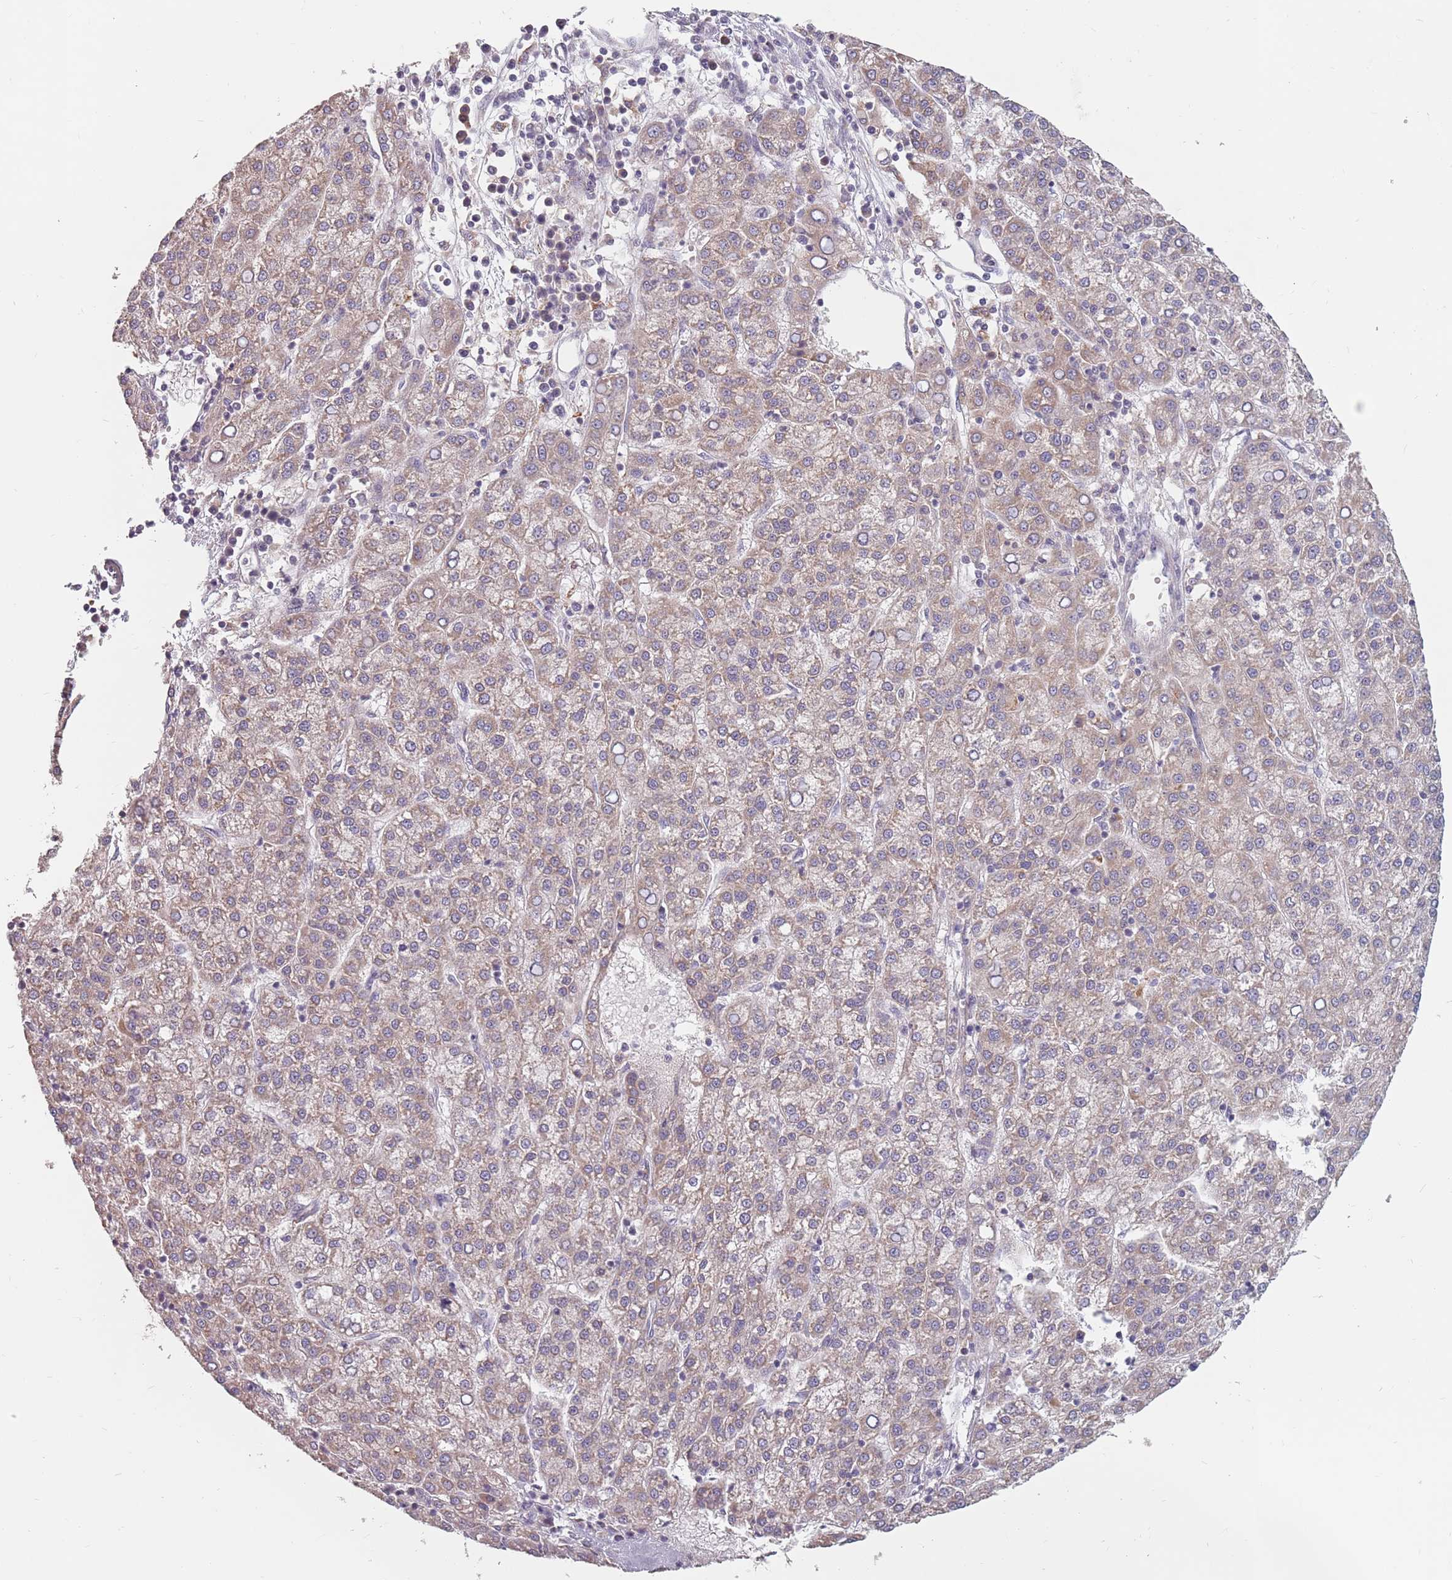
{"staining": {"intensity": "weak", "quantity": ">75%", "location": "cytoplasmic/membranous"}, "tissue": "liver cancer", "cell_type": "Tumor cells", "image_type": "cancer", "snomed": [{"axis": "morphology", "description": "Carcinoma, Hepatocellular, NOS"}, {"axis": "topography", "description": "Liver"}], "caption": "Immunohistochemical staining of human liver cancer shows weak cytoplasmic/membranous protein expression in about >75% of tumor cells. Immunohistochemistry (ihc) stains the protein of interest in brown and the nuclei are stained blue.", "gene": "ADAL", "patient": {"sex": "female", "age": 58}}